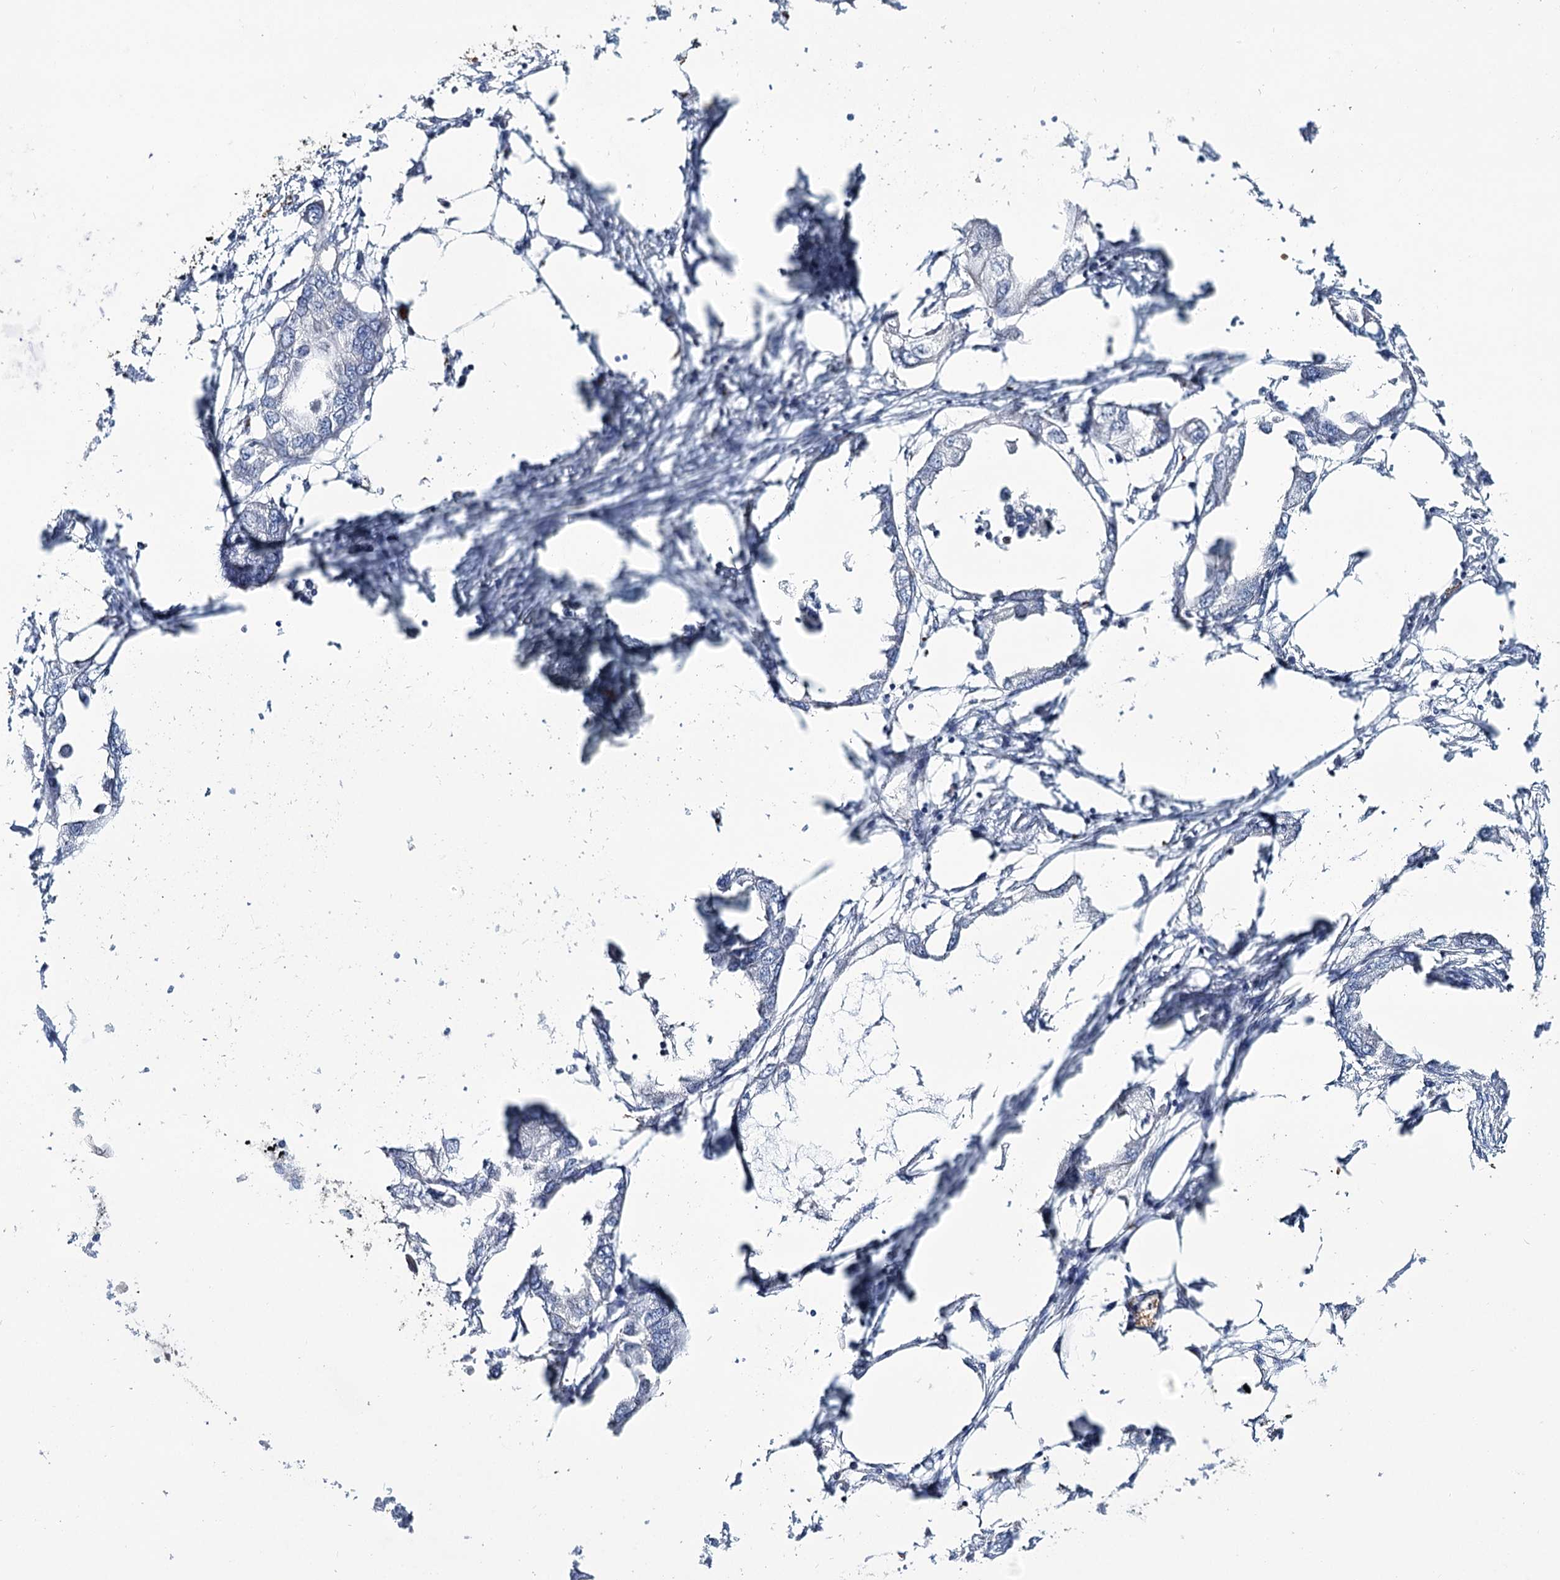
{"staining": {"intensity": "negative", "quantity": "none", "location": "none"}, "tissue": "endometrial cancer", "cell_type": "Tumor cells", "image_type": "cancer", "snomed": [{"axis": "morphology", "description": "Adenocarcinoma, NOS"}, {"axis": "morphology", "description": "Adenocarcinoma, metastatic, NOS"}, {"axis": "topography", "description": "Adipose tissue"}, {"axis": "topography", "description": "Endometrium"}], "caption": "Histopathology image shows no significant protein positivity in tumor cells of adenocarcinoma (endometrial). (Brightfield microscopy of DAB (3,3'-diaminobenzidine) IHC at high magnification).", "gene": "GBF1", "patient": {"sex": "female", "age": 67}}